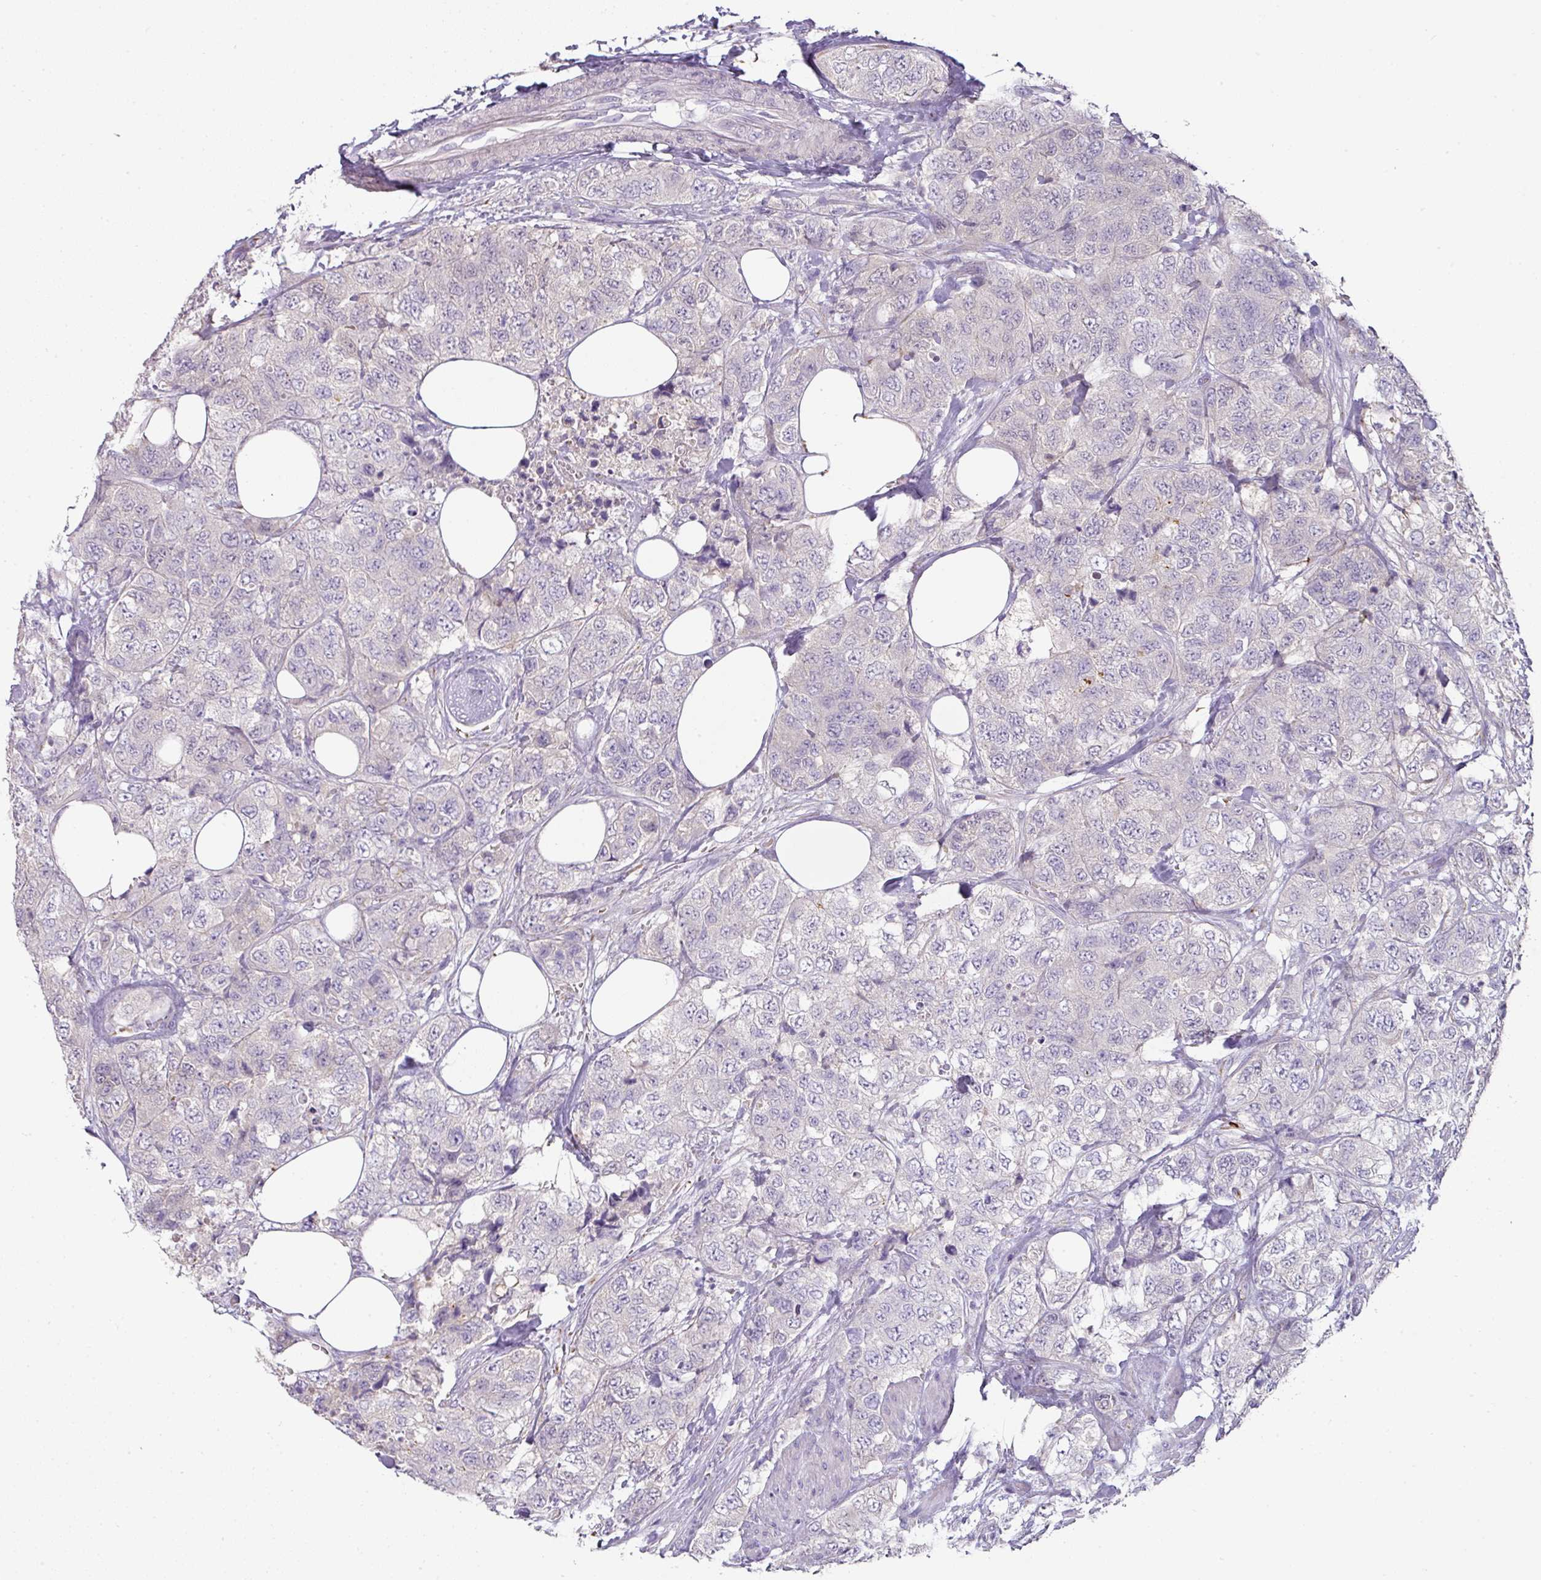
{"staining": {"intensity": "negative", "quantity": "none", "location": "none"}, "tissue": "urothelial cancer", "cell_type": "Tumor cells", "image_type": "cancer", "snomed": [{"axis": "morphology", "description": "Urothelial carcinoma, High grade"}, {"axis": "topography", "description": "Urinary bladder"}], "caption": "This is an IHC photomicrograph of urothelial carcinoma (high-grade). There is no positivity in tumor cells.", "gene": "CCZ1", "patient": {"sex": "female", "age": 78}}